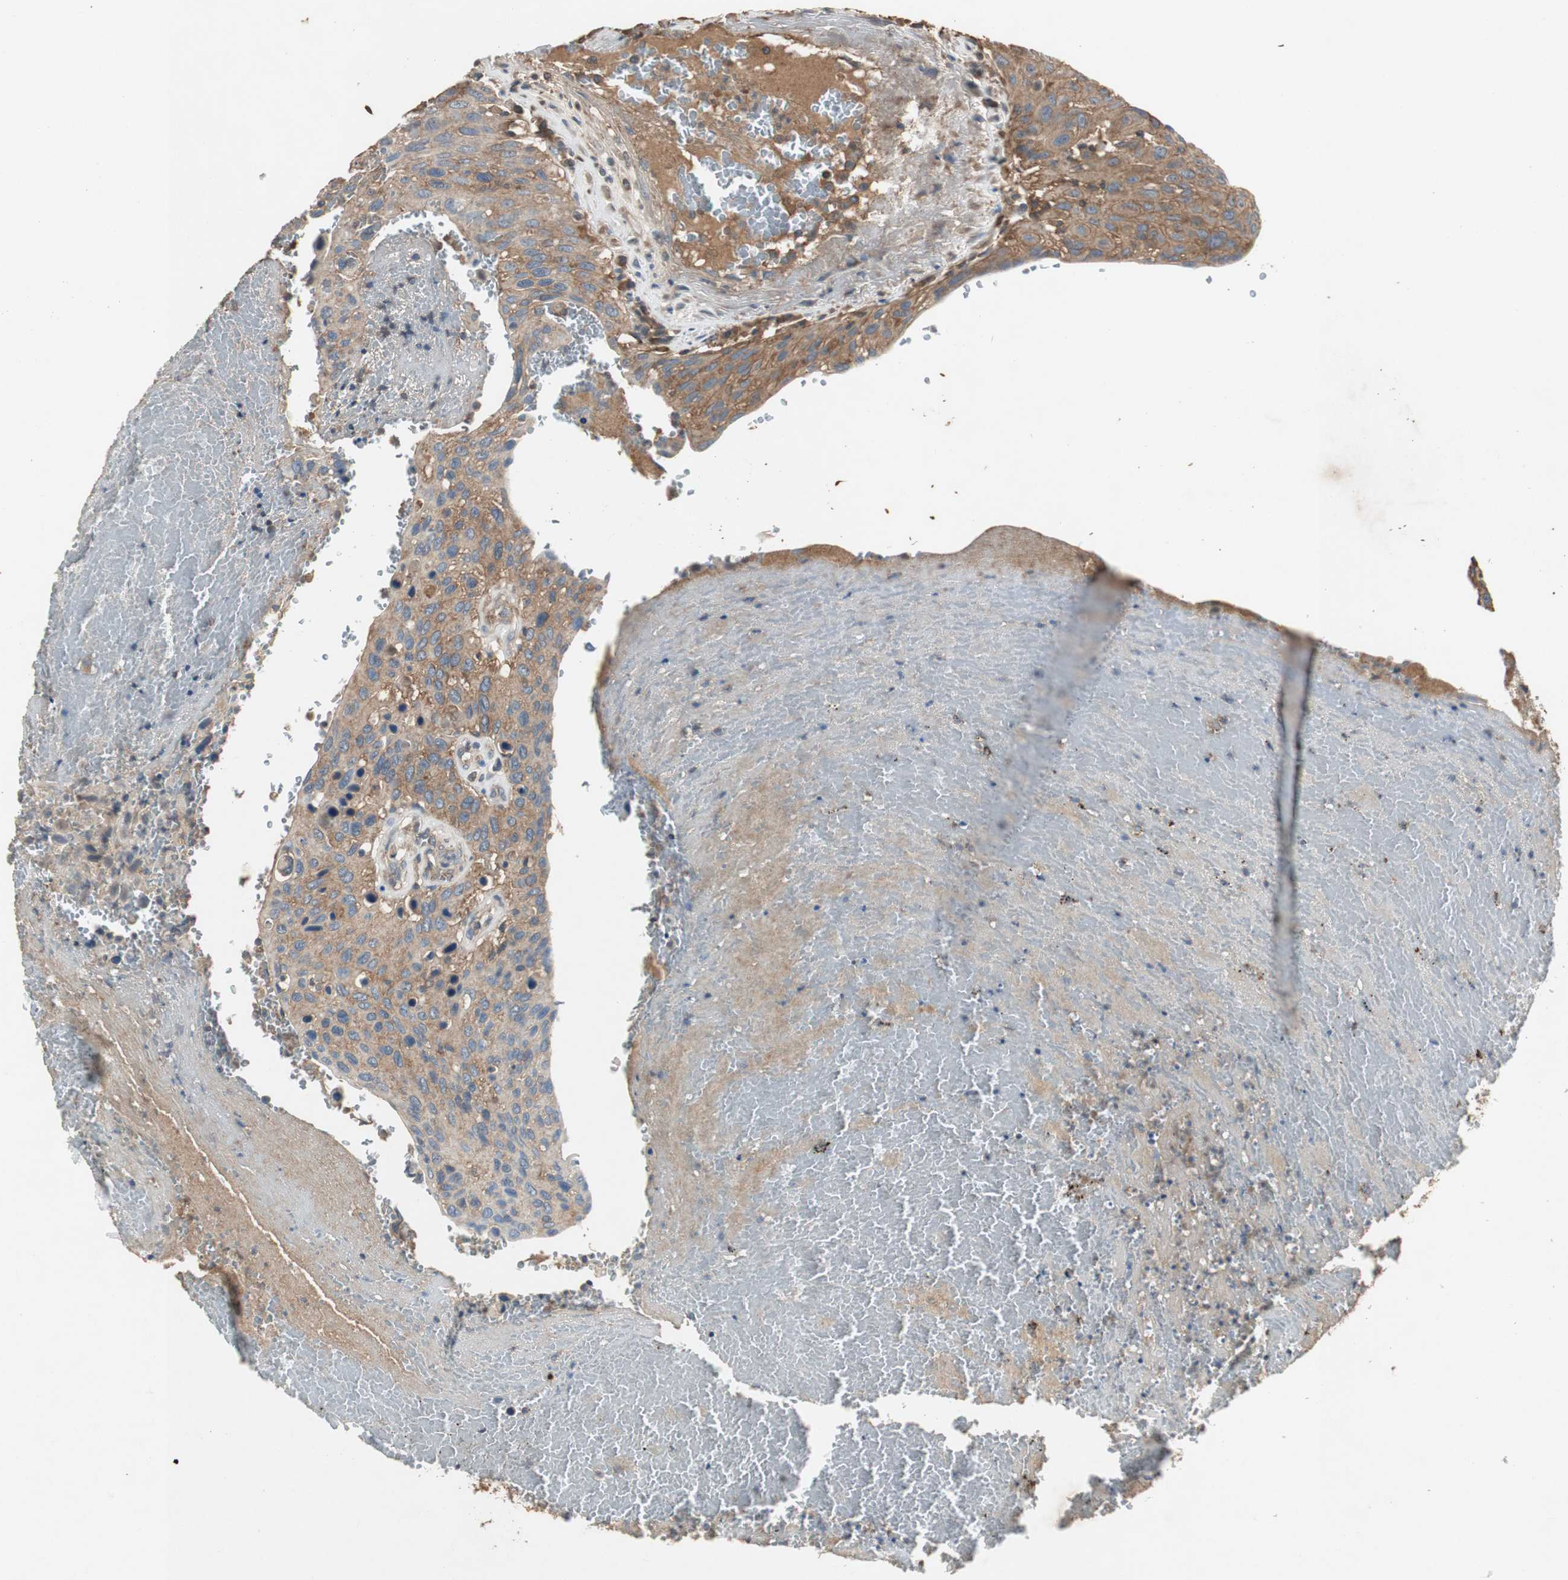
{"staining": {"intensity": "moderate", "quantity": ">75%", "location": "cytoplasmic/membranous"}, "tissue": "urothelial cancer", "cell_type": "Tumor cells", "image_type": "cancer", "snomed": [{"axis": "morphology", "description": "Urothelial carcinoma, High grade"}, {"axis": "topography", "description": "Urinary bladder"}], "caption": "About >75% of tumor cells in human urothelial cancer demonstrate moderate cytoplasmic/membranous protein staining as visualized by brown immunohistochemical staining.", "gene": "TNFRSF14", "patient": {"sex": "male", "age": 66}}